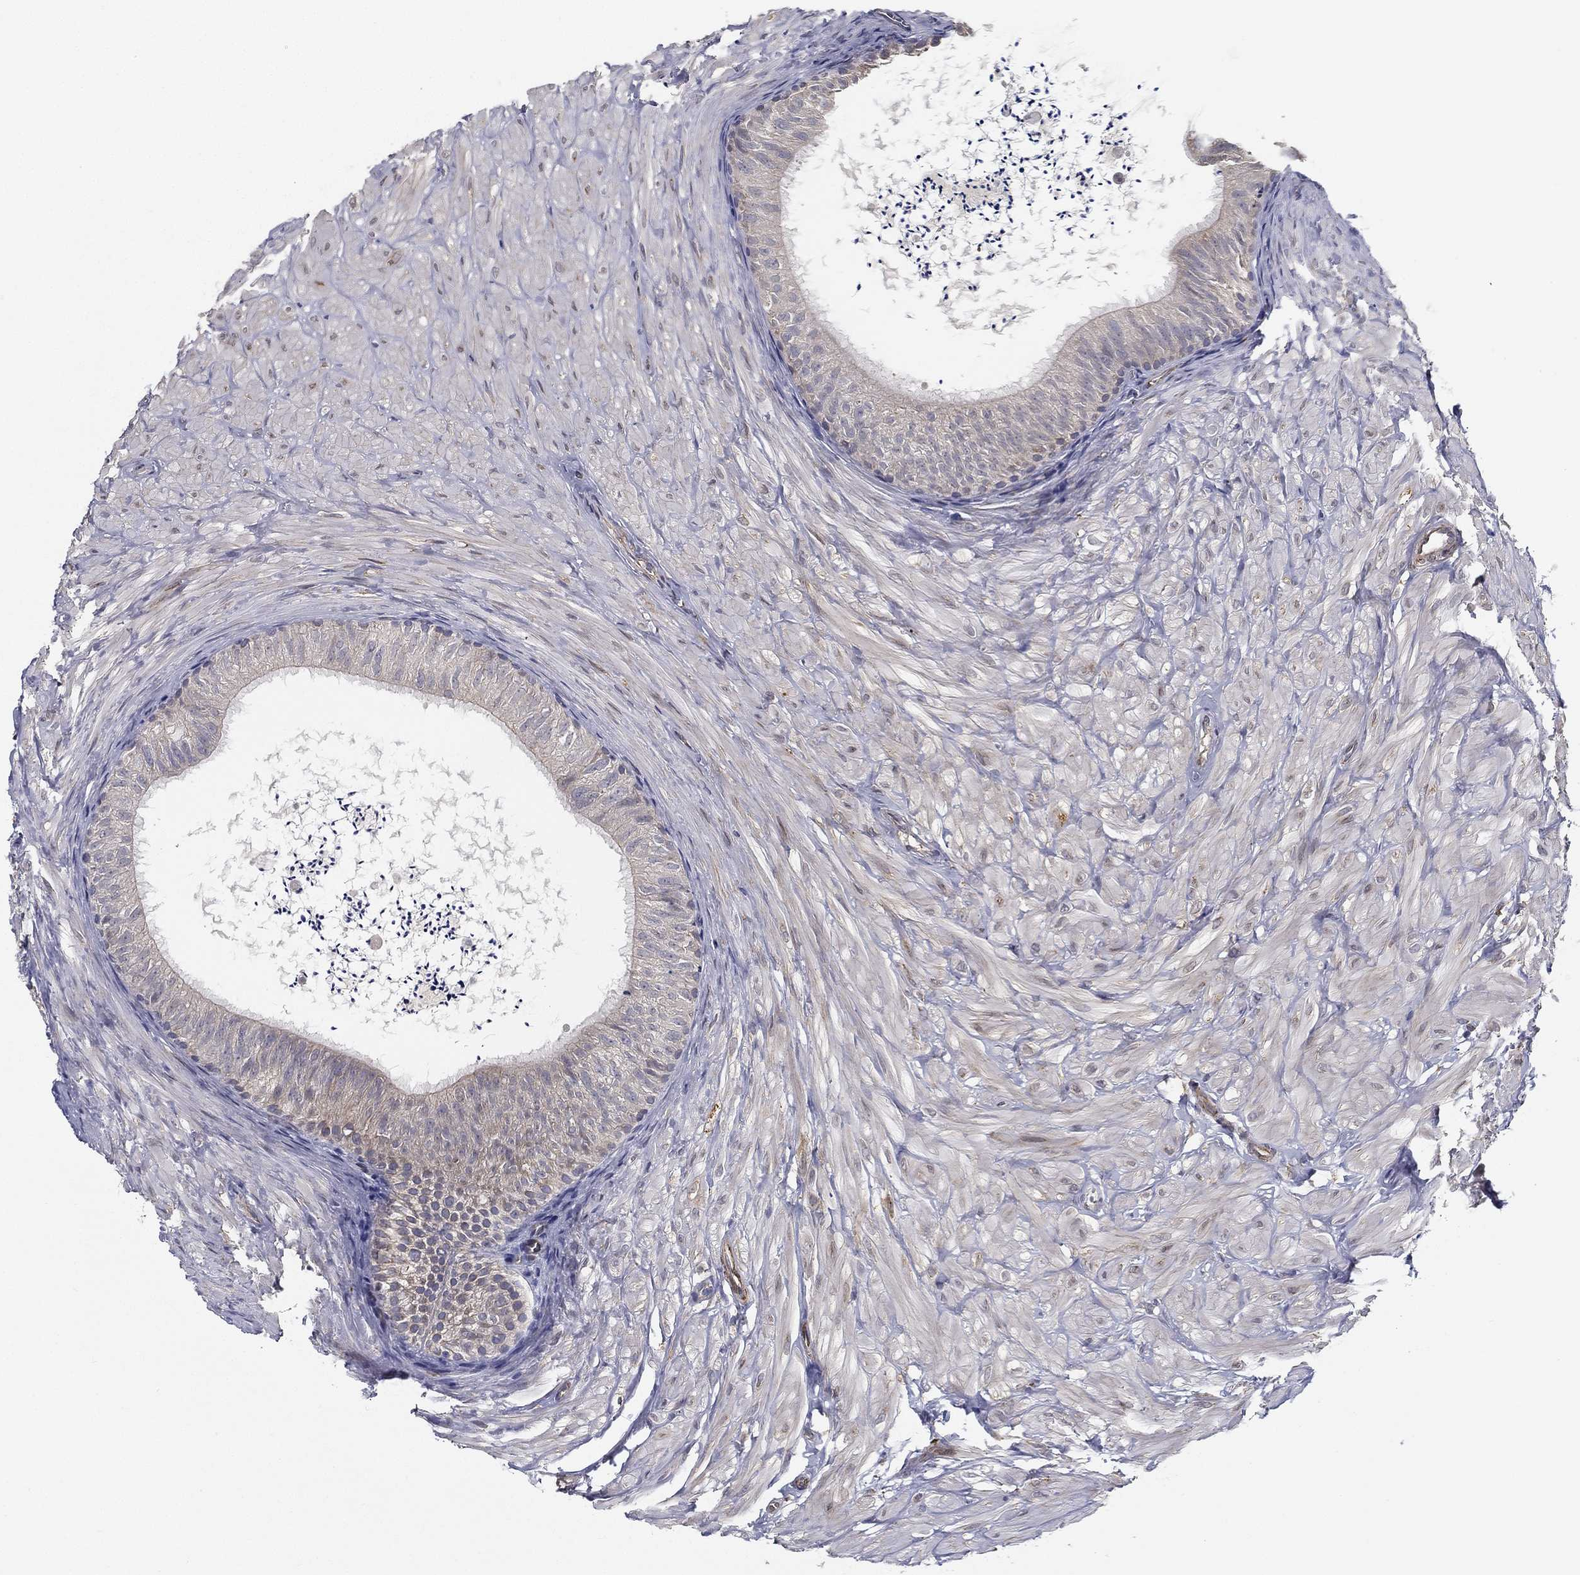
{"staining": {"intensity": "negative", "quantity": "none", "location": "none"}, "tissue": "epididymis", "cell_type": "Glandular cells", "image_type": "normal", "snomed": [{"axis": "morphology", "description": "Normal tissue, NOS"}, {"axis": "topography", "description": "Epididymis"}], "caption": "High power microscopy histopathology image of an immunohistochemistry photomicrograph of unremarkable epididymis, revealing no significant positivity in glandular cells.", "gene": "LRRC56", "patient": {"sex": "male", "age": 32}}